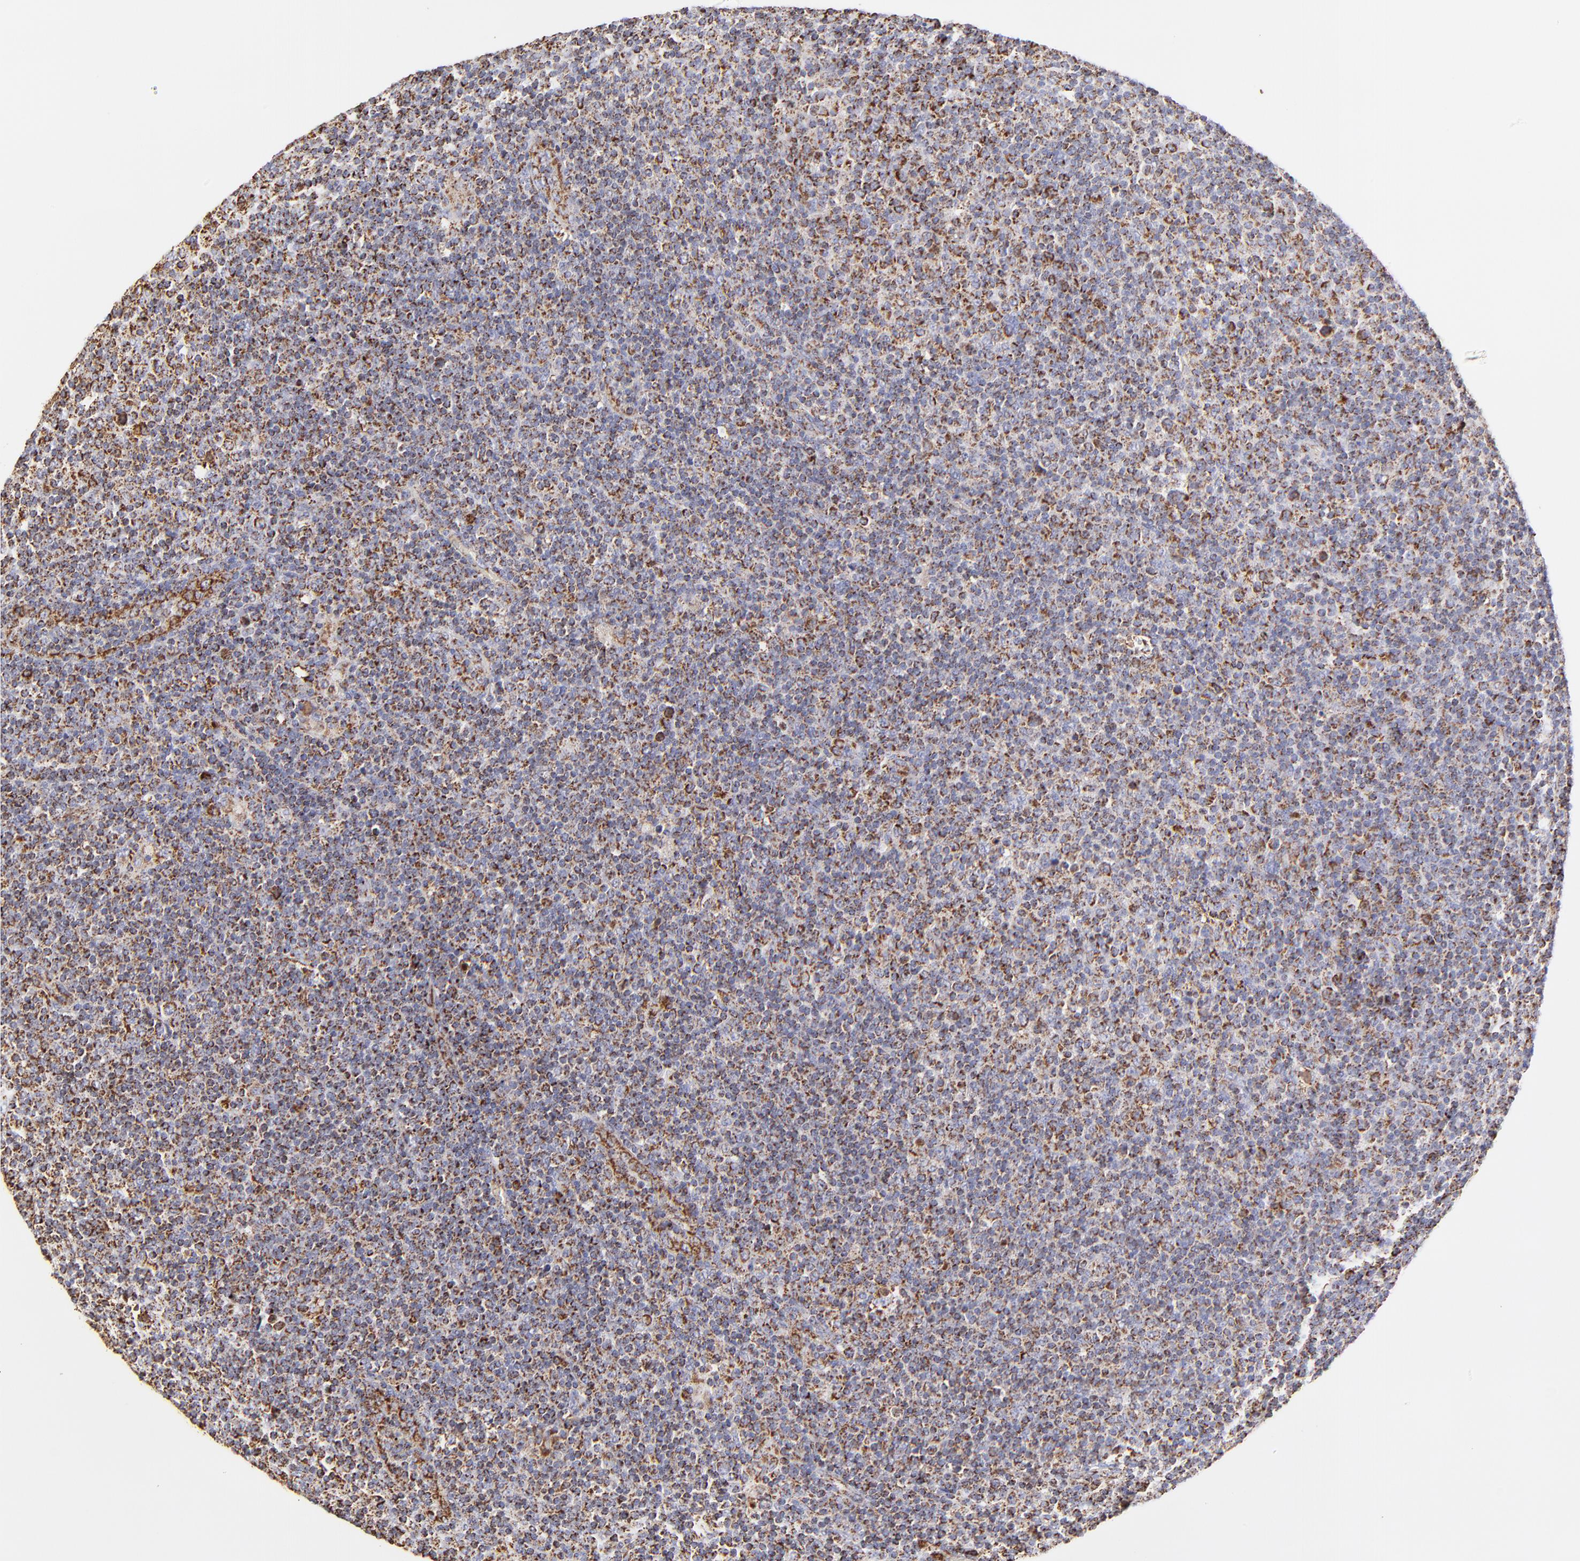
{"staining": {"intensity": "moderate", "quantity": "25%-75%", "location": "cytoplasmic/membranous"}, "tissue": "lymphoma", "cell_type": "Tumor cells", "image_type": "cancer", "snomed": [{"axis": "morphology", "description": "Malignant lymphoma, non-Hodgkin's type, Low grade"}, {"axis": "topography", "description": "Lymph node"}], "caption": "DAB (3,3'-diaminobenzidine) immunohistochemical staining of malignant lymphoma, non-Hodgkin's type (low-grade) demonstrates moderate cytoplasmic/membranous protein staining in about 25%-75% of tumor cells.", "gene": "ECH1", "patient": {"sex": "male", "age": 70}}